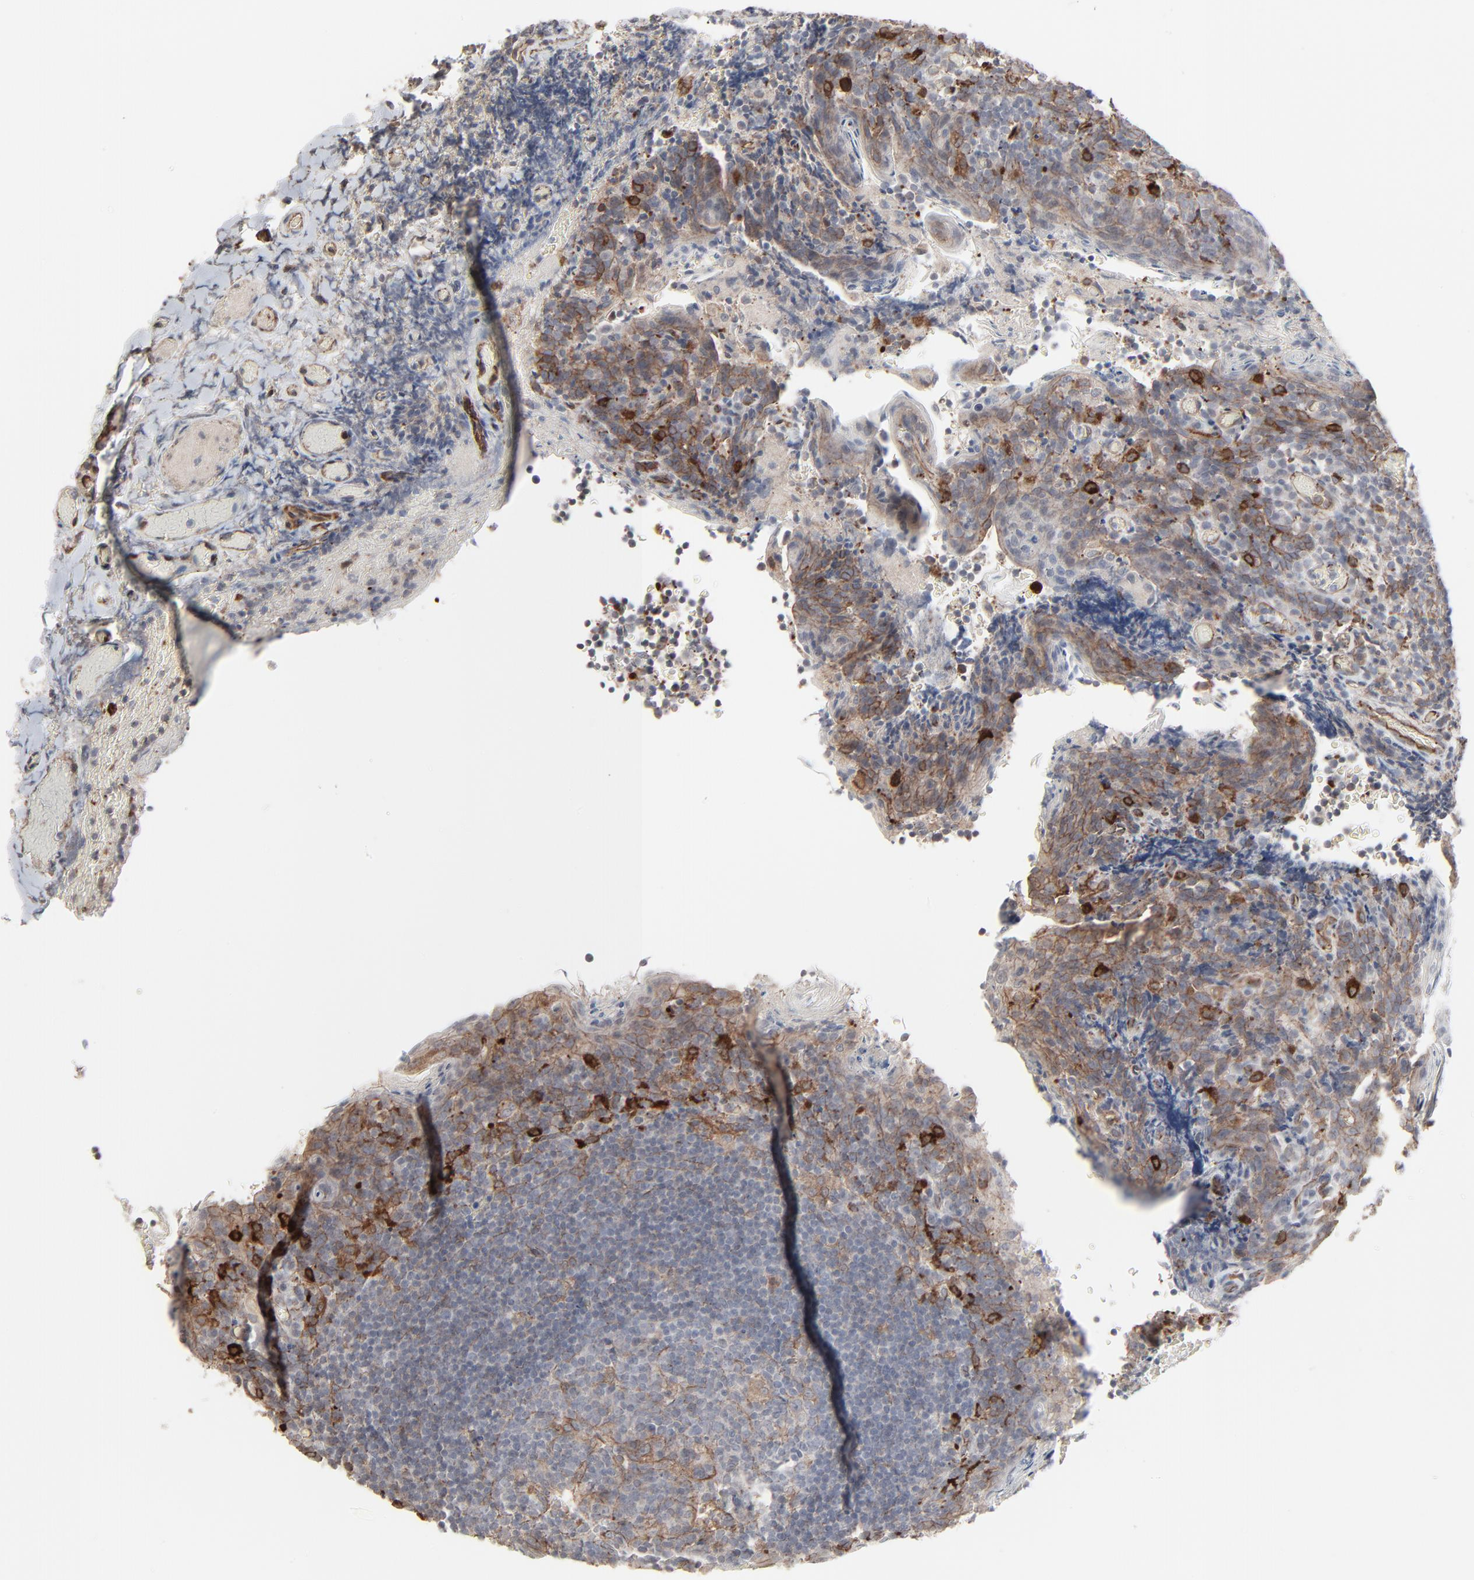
{"staining": {"intensity": "weak", "quantity": "25%-75%", "location": "cytoplasmic/membranous"}, "tissue": "tonsil", "cell_type": "Germinal center cells", "image_type": "normal", "snomed": [{"axis": "morphology", "description": "Normal tissue, NOS"}, {"axis": "topography", "description": "Tonsil"}], "caption": "Immunohistochemistry (IHC) histopathology image of normal tonsil: human tonsil stained using immunohistochemistry (IHC) shows low levels of weak protein expression localized specifically in the cytoplasmic/membranous of germinal center cells, appearing as a cytoplasmic/membranous brown color.", "gene": "CTNND1", "patient": {"sex": "male", "age": 17}}